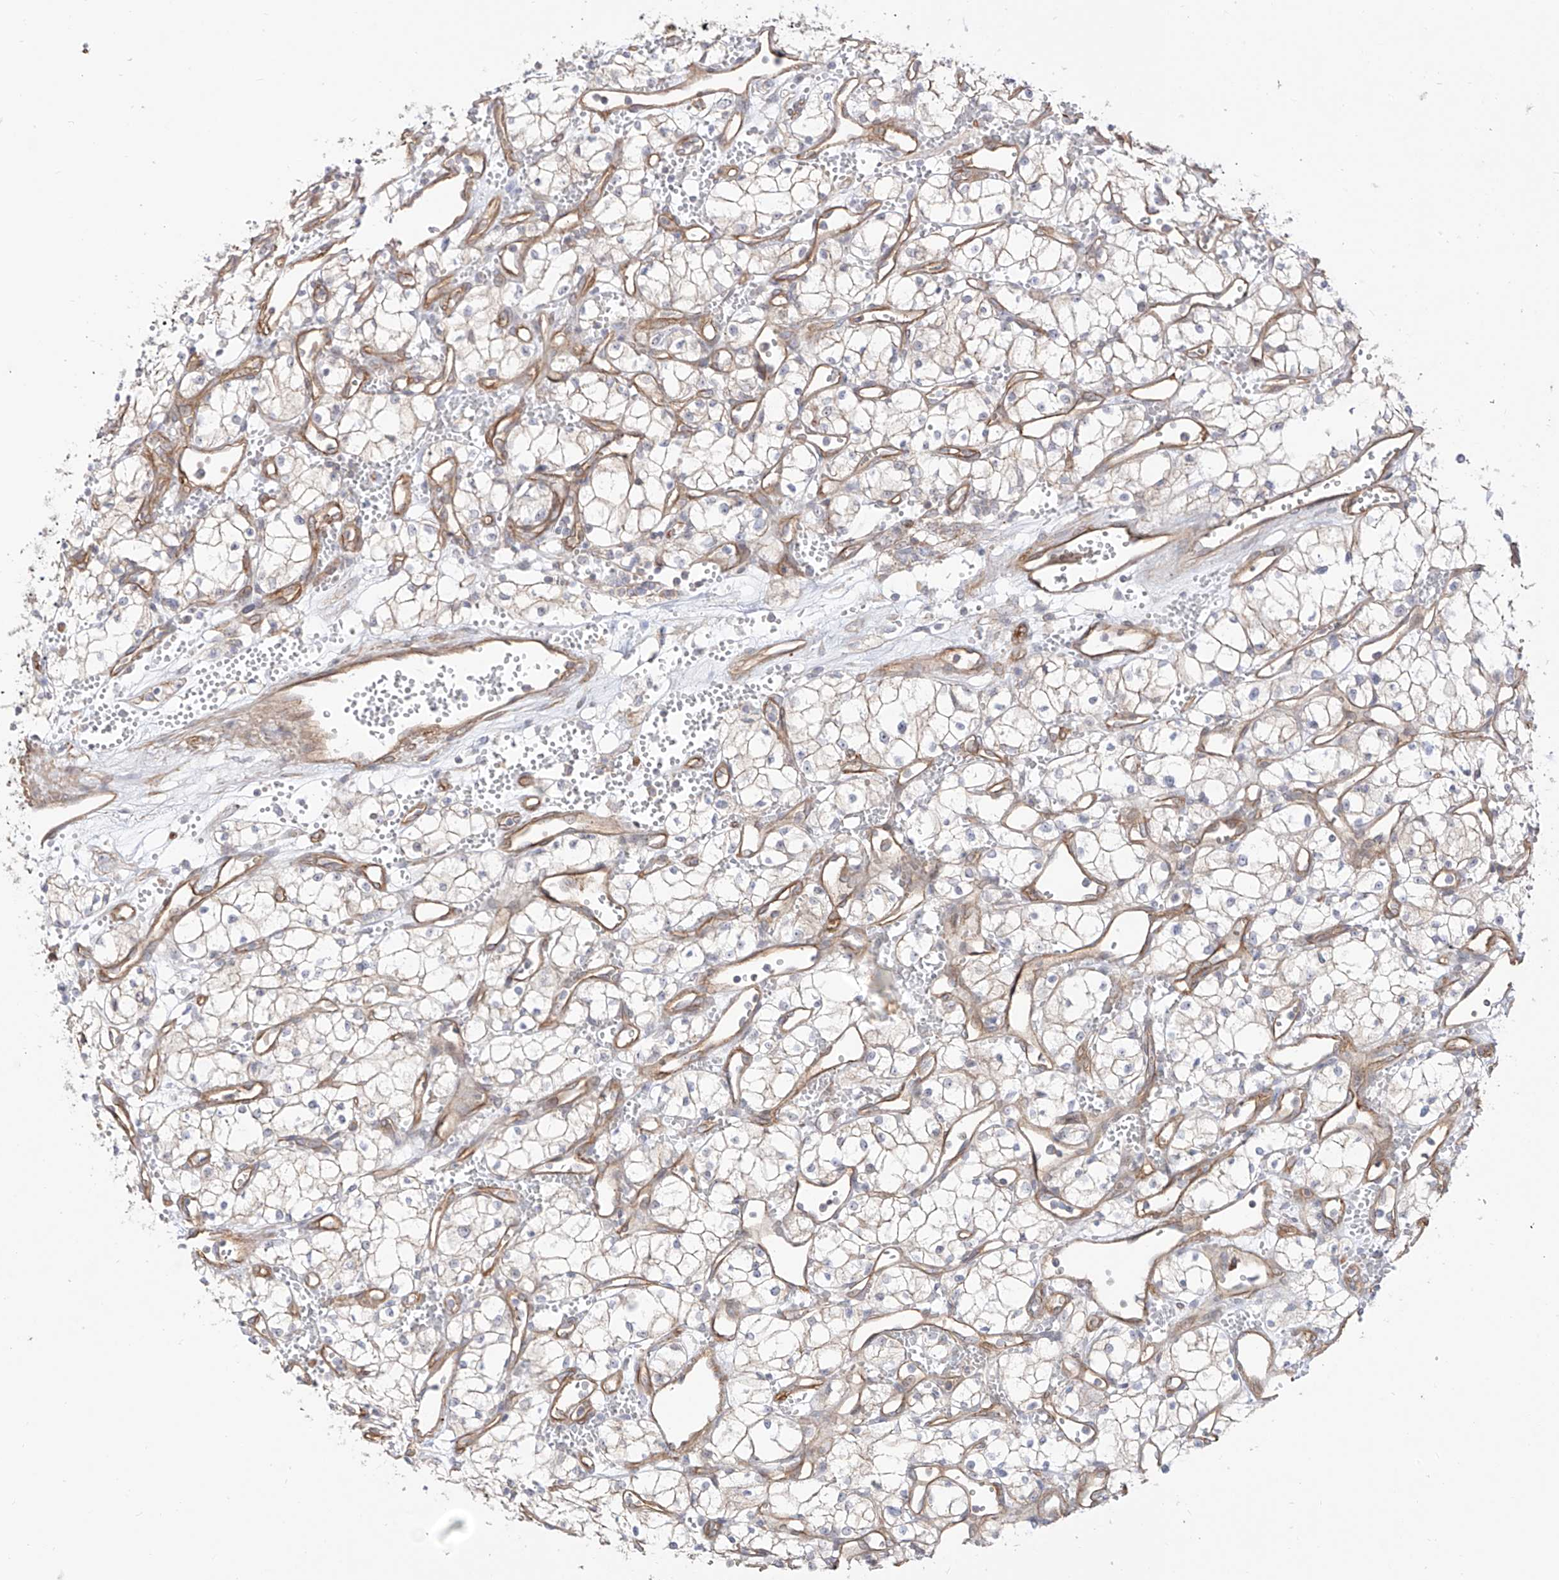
{"staining": {"intensity": "weak", "quantity": "<25%", "location": "cytoplasmic/membranous"}, "tissue": "renal cancer", "cell_type": "Tumor cells", "image_type": "cancer", "snomed": [{"axis": "morphology", "description": "Adenocarcinoma, NOS"}, {"axis": "topography", "description": "Kidney"}], "caption": "DAB immunohistochemical staining of renal cancer (adenocarcinoma) exhibits no significant positivity in tumor cells.", "gene": "ZNF180", "patient": {"sex": "male", "age": 59}}